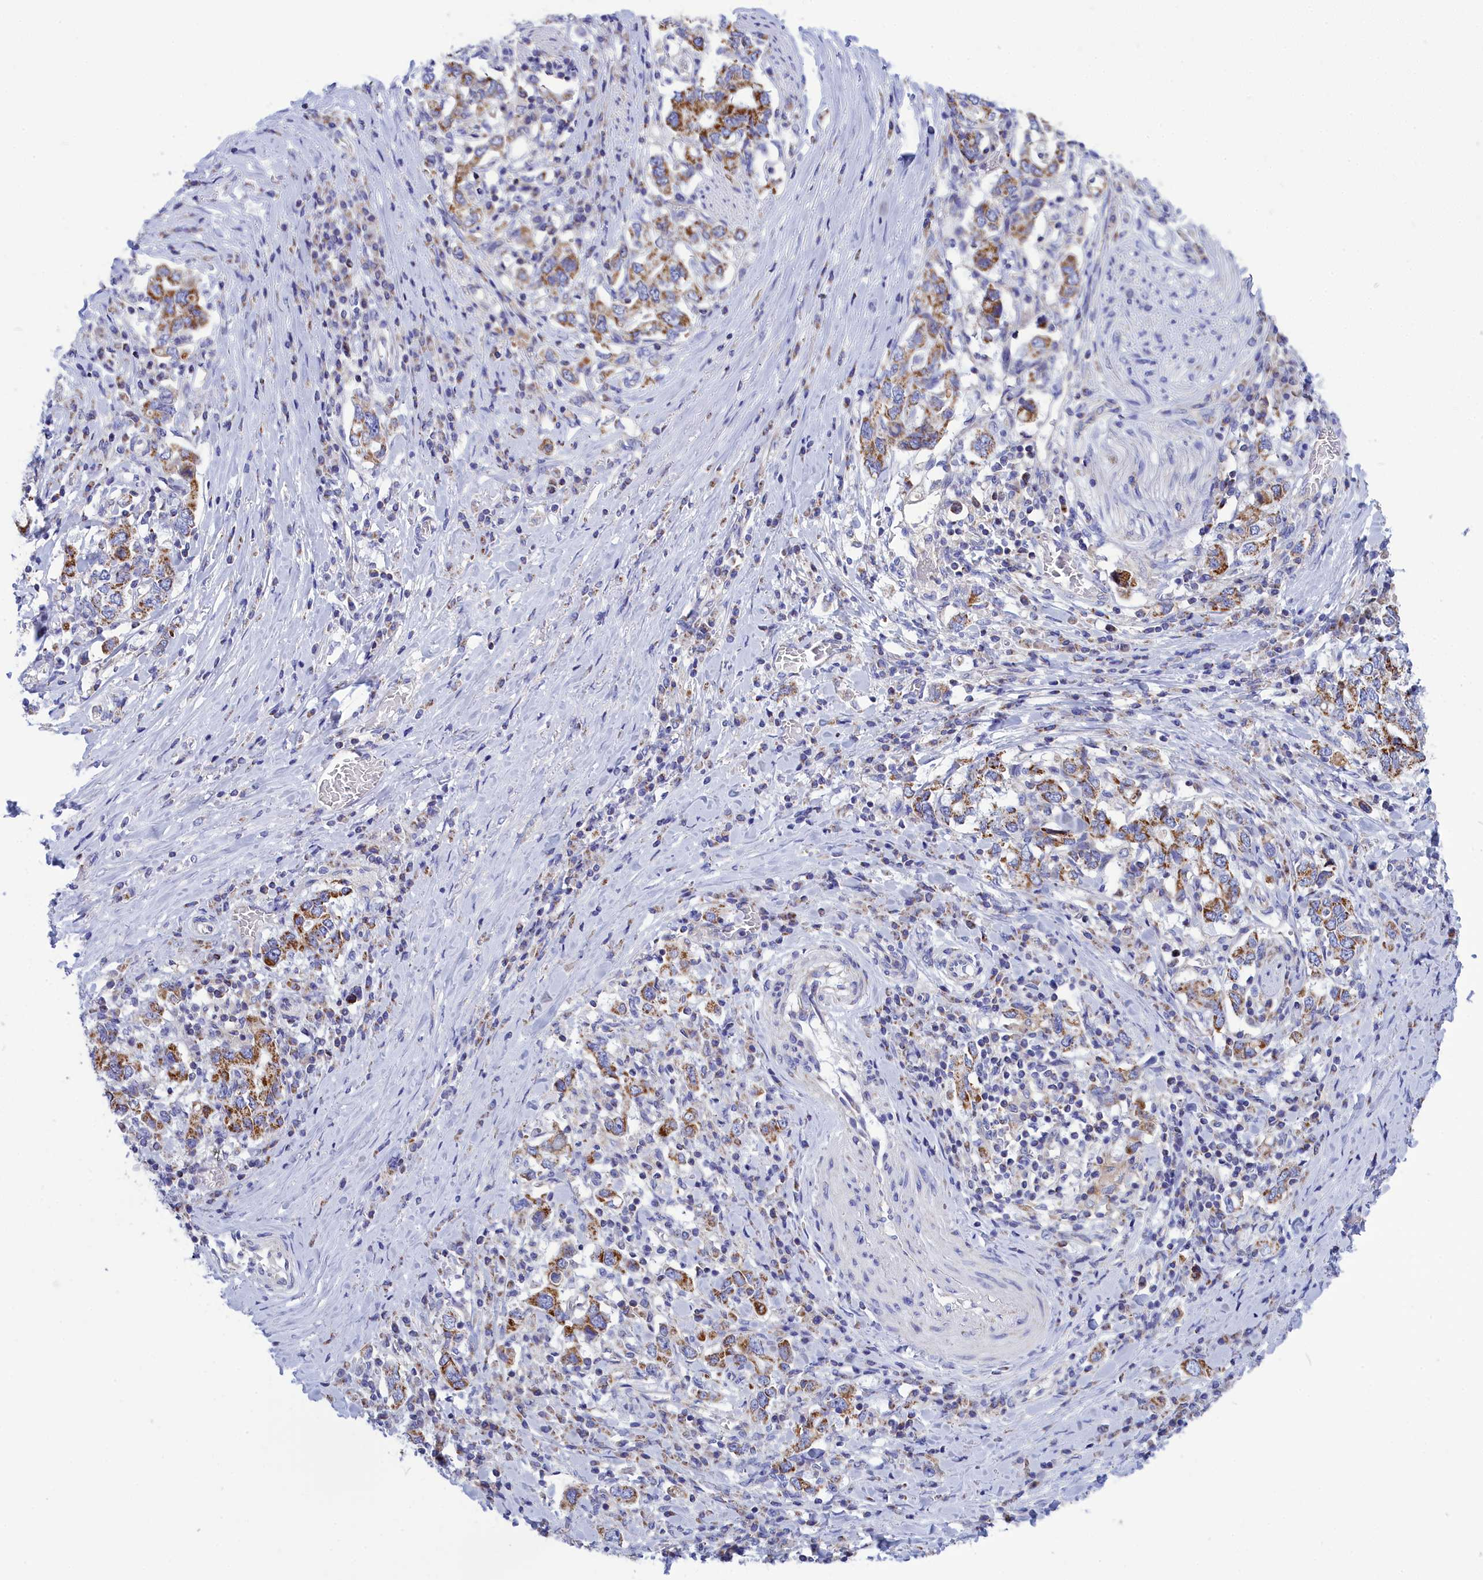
{"staining": {"intensity": "moderate", "quantity": ">75%", "location": "cytoplasmic/membranous"}, "tissue": "stomach cancer", "cell_type": "Tumor cells", "image_type": "cancer", "snomed": [{"axis": "morphology", "description": "Adenocarcinoma, NOS"}, {"axis": "topography", "description": "Stomach, upper"}, {"axis": "topography", "description": "Stomach"}], "caption": "A medium amount of moderate cytoplasmic/membranous expression is identified in approximately >75% of tumor cells in stomach cancer tissue.", "gene": "CCRL2", "patient": {"sex": "male", "age": 62}}